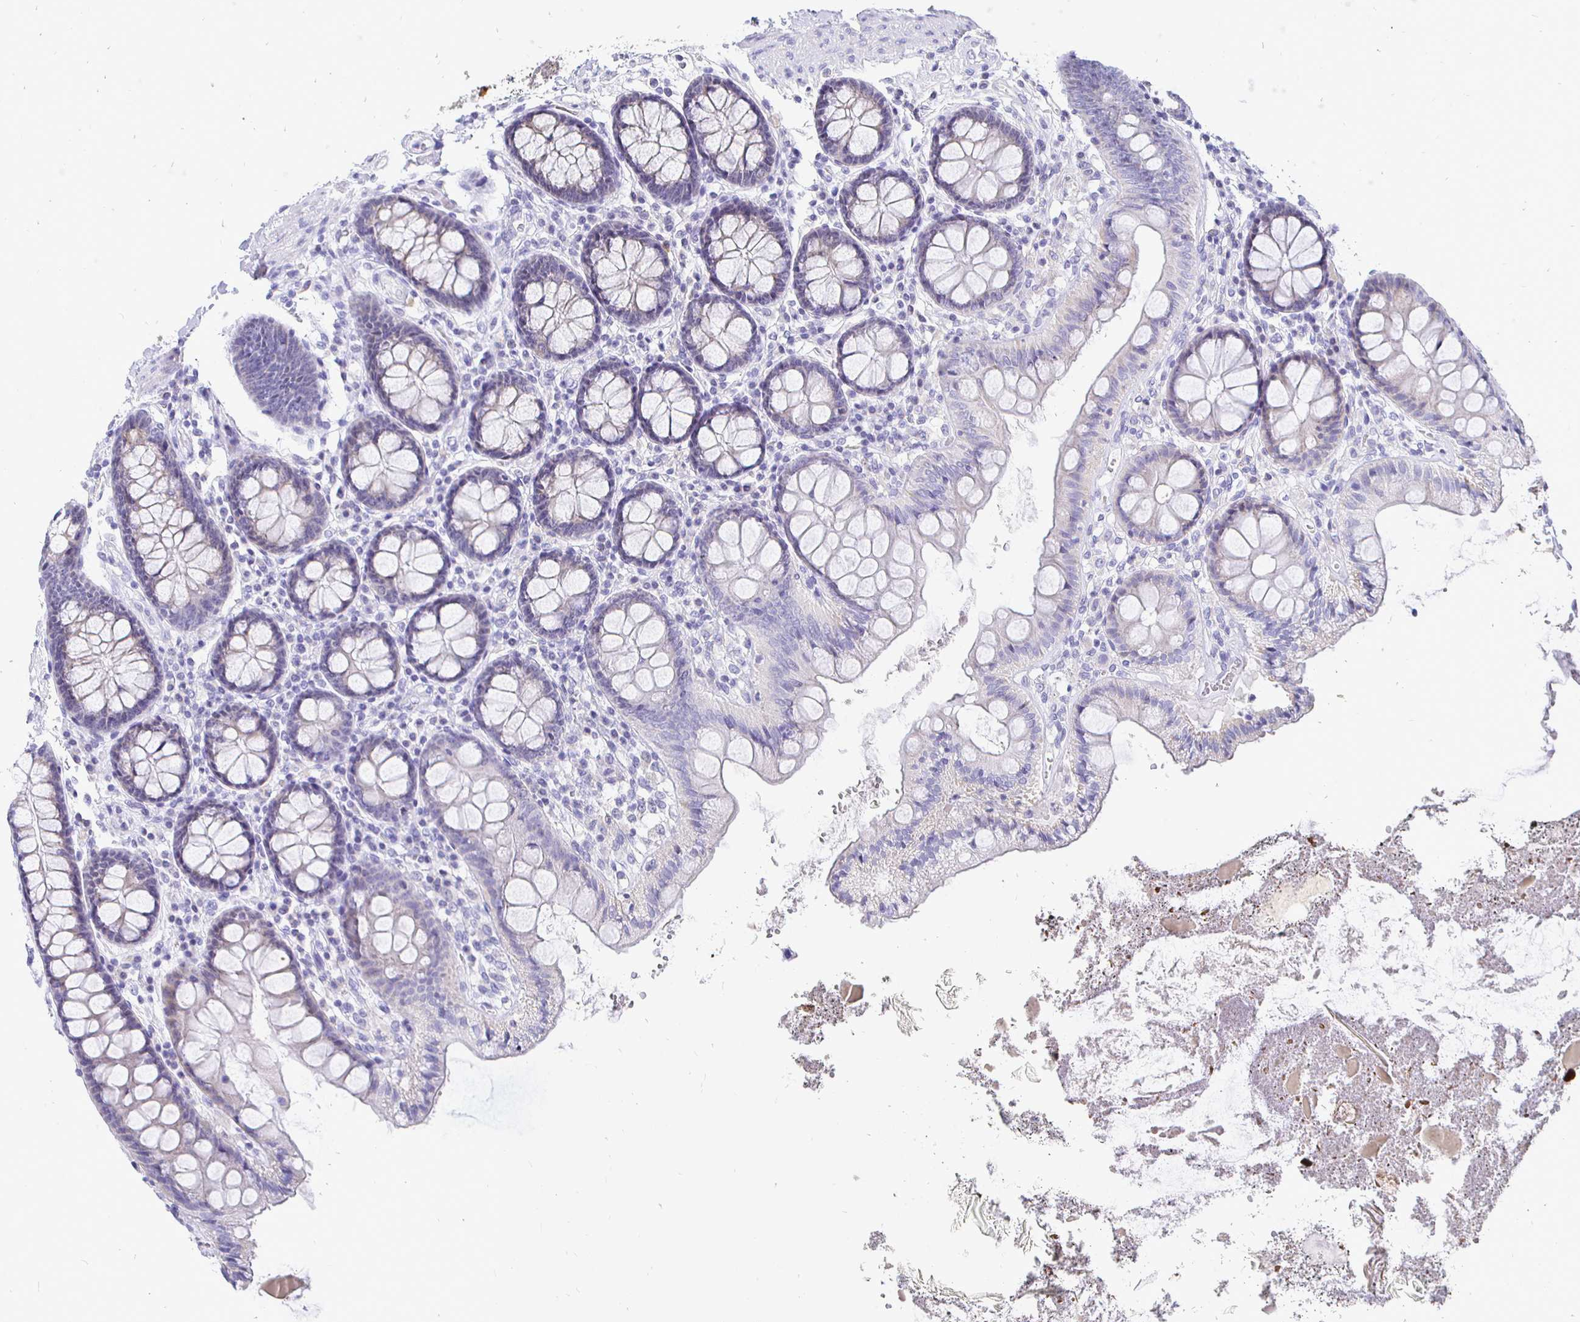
{"staining": {"intensity": "negative", "quantity": "none", "location": "none"}, "tissue": "colon", "cell_type": "Endothelial cells", "image_type": "normal", "snomed": [{"axis": "morphology", "description": "Normal tissue, NOS"}, {"axis": "topography", "description": "Colon"}], "caption": "Colon stained for a protein using IHC demonstrates no staining endothelial cells.", "gene": "CR2", "patient": {"sex": "male", "age": 84}}